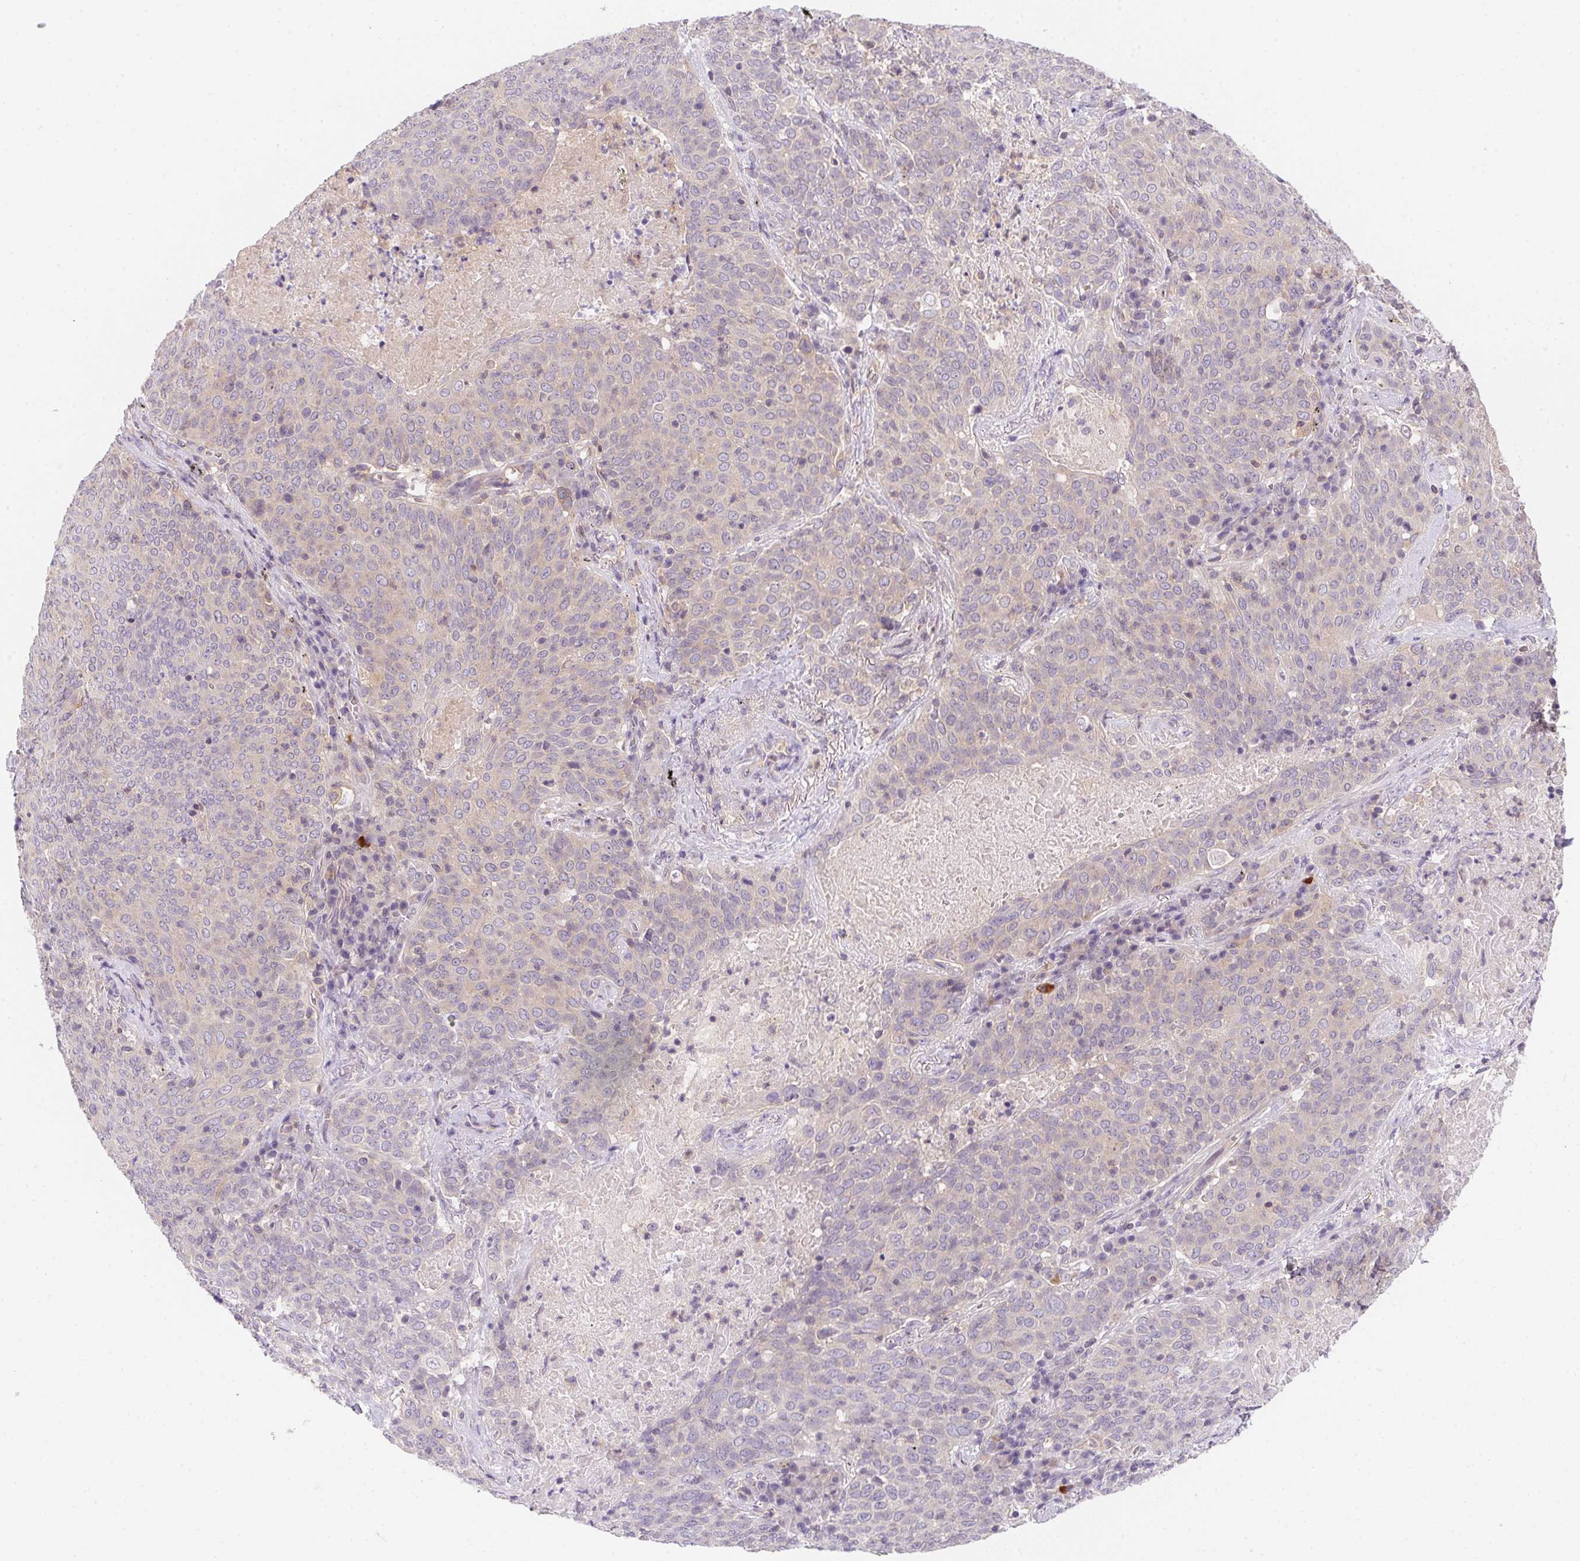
{"staining": {"intensity": "negative", "quantity": "none", "location": "none"}, "tissue": "lung cancer", "cell_type": "Tumor cells", "image_type": "cancer", "snomed": [{"axis": "morphology", "description": "Squamous cell carcinoma, NOS"}, {"axis": "topography", "description": "Lung"}], "caption": "Immunohistochemistry of human lung cancer reveals no positivity in tumor cells.", "gene": "PRKAA1", "patient": {"sex": "male", "age": 82}}